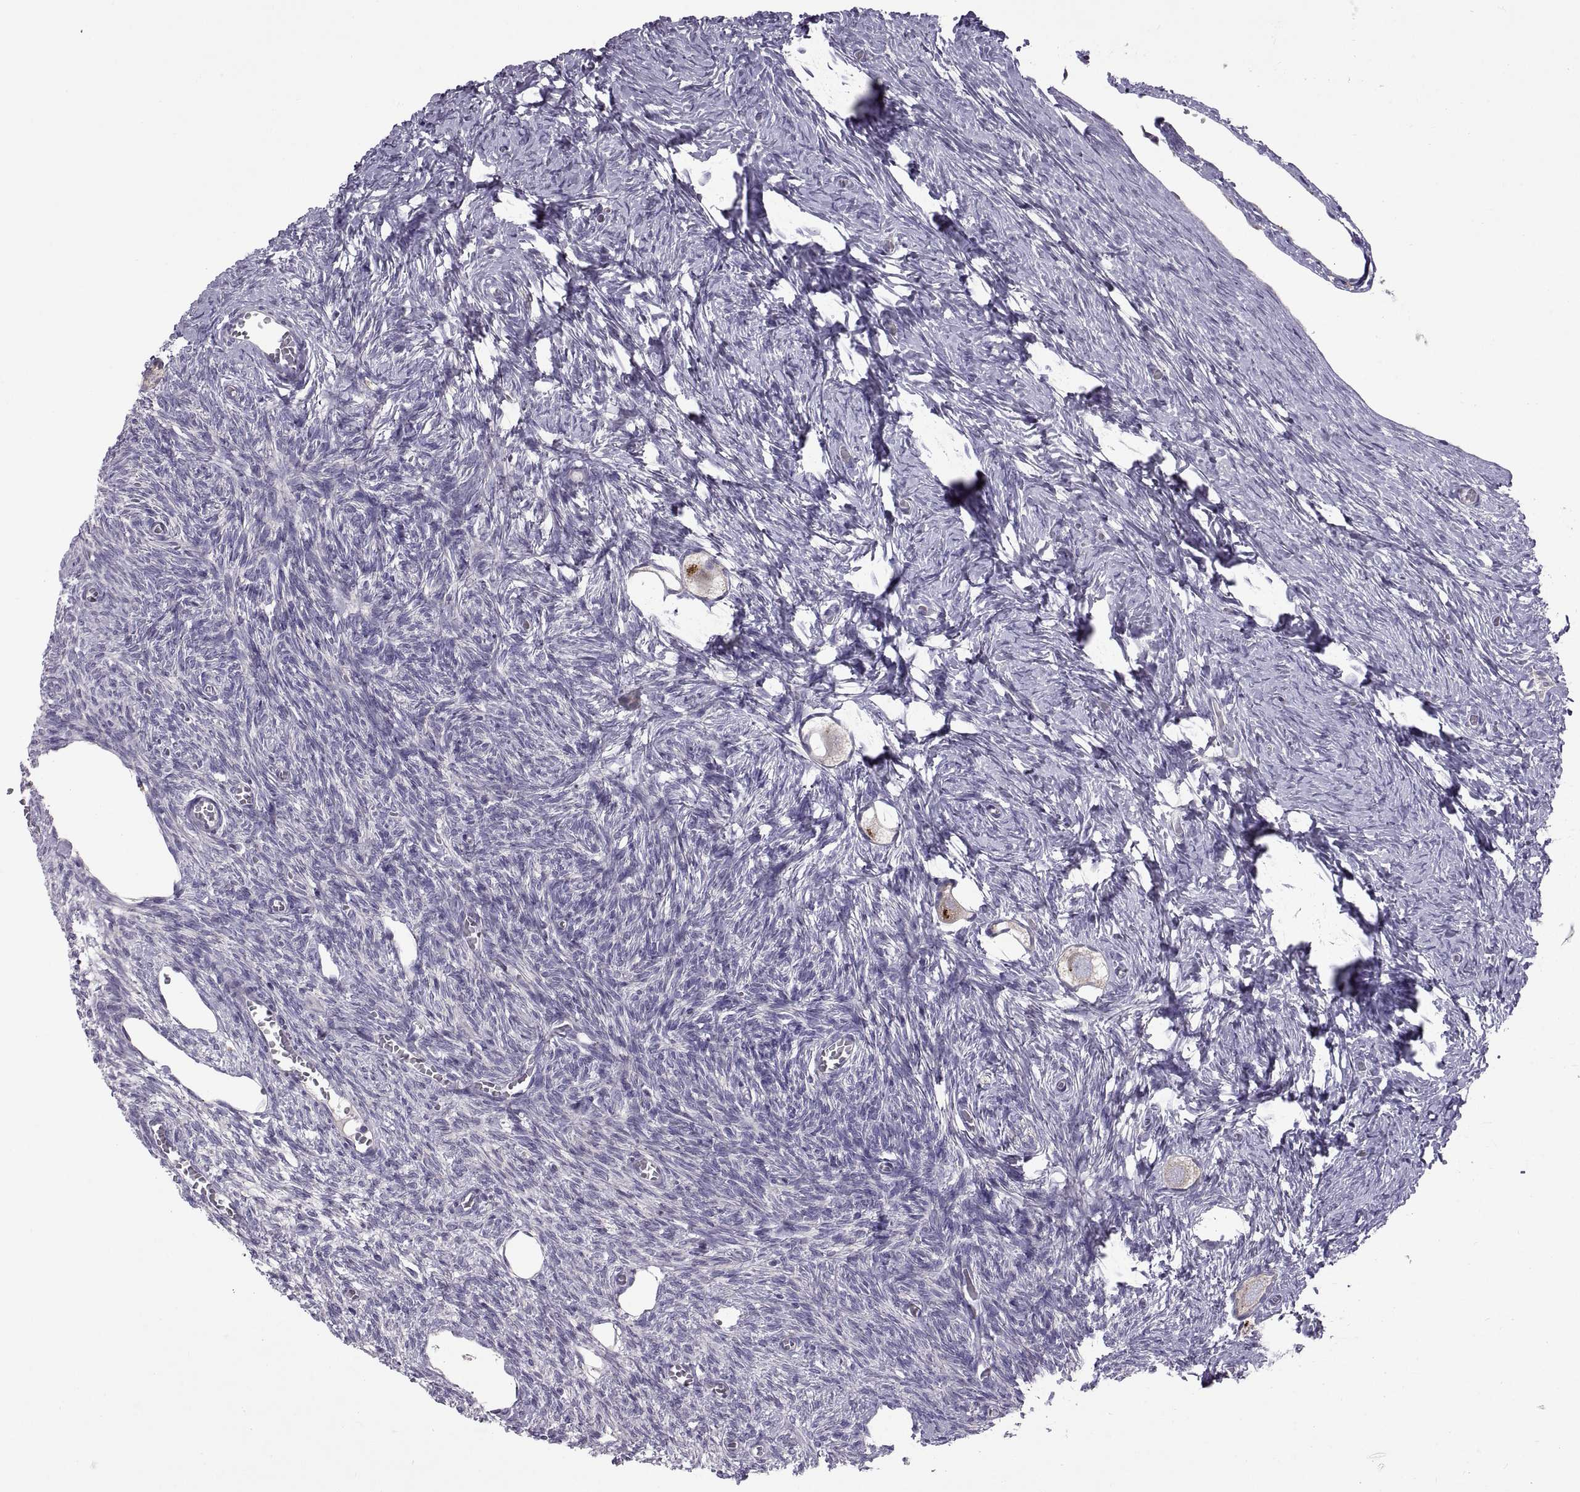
{"staining": {"intensity": "strong", "quantity": "<25%", "location": "cytoplasmic/membranous"}, "tissue": "ovary", "cell_type": "Follicle cells", "image_type": "normal", "snomed": [{"axis": "morphology", "description": "Normal tissue, NOS"}, {"axis": "topography", "description": "Ovary"}], "caption": "Follicle cells display medium levels of strong cytoplasmic/membranous staining in approximately <25% of cells in benign human ovary.", "gene": "ARSL", "patient": {"sex": "female", "age": 27}}